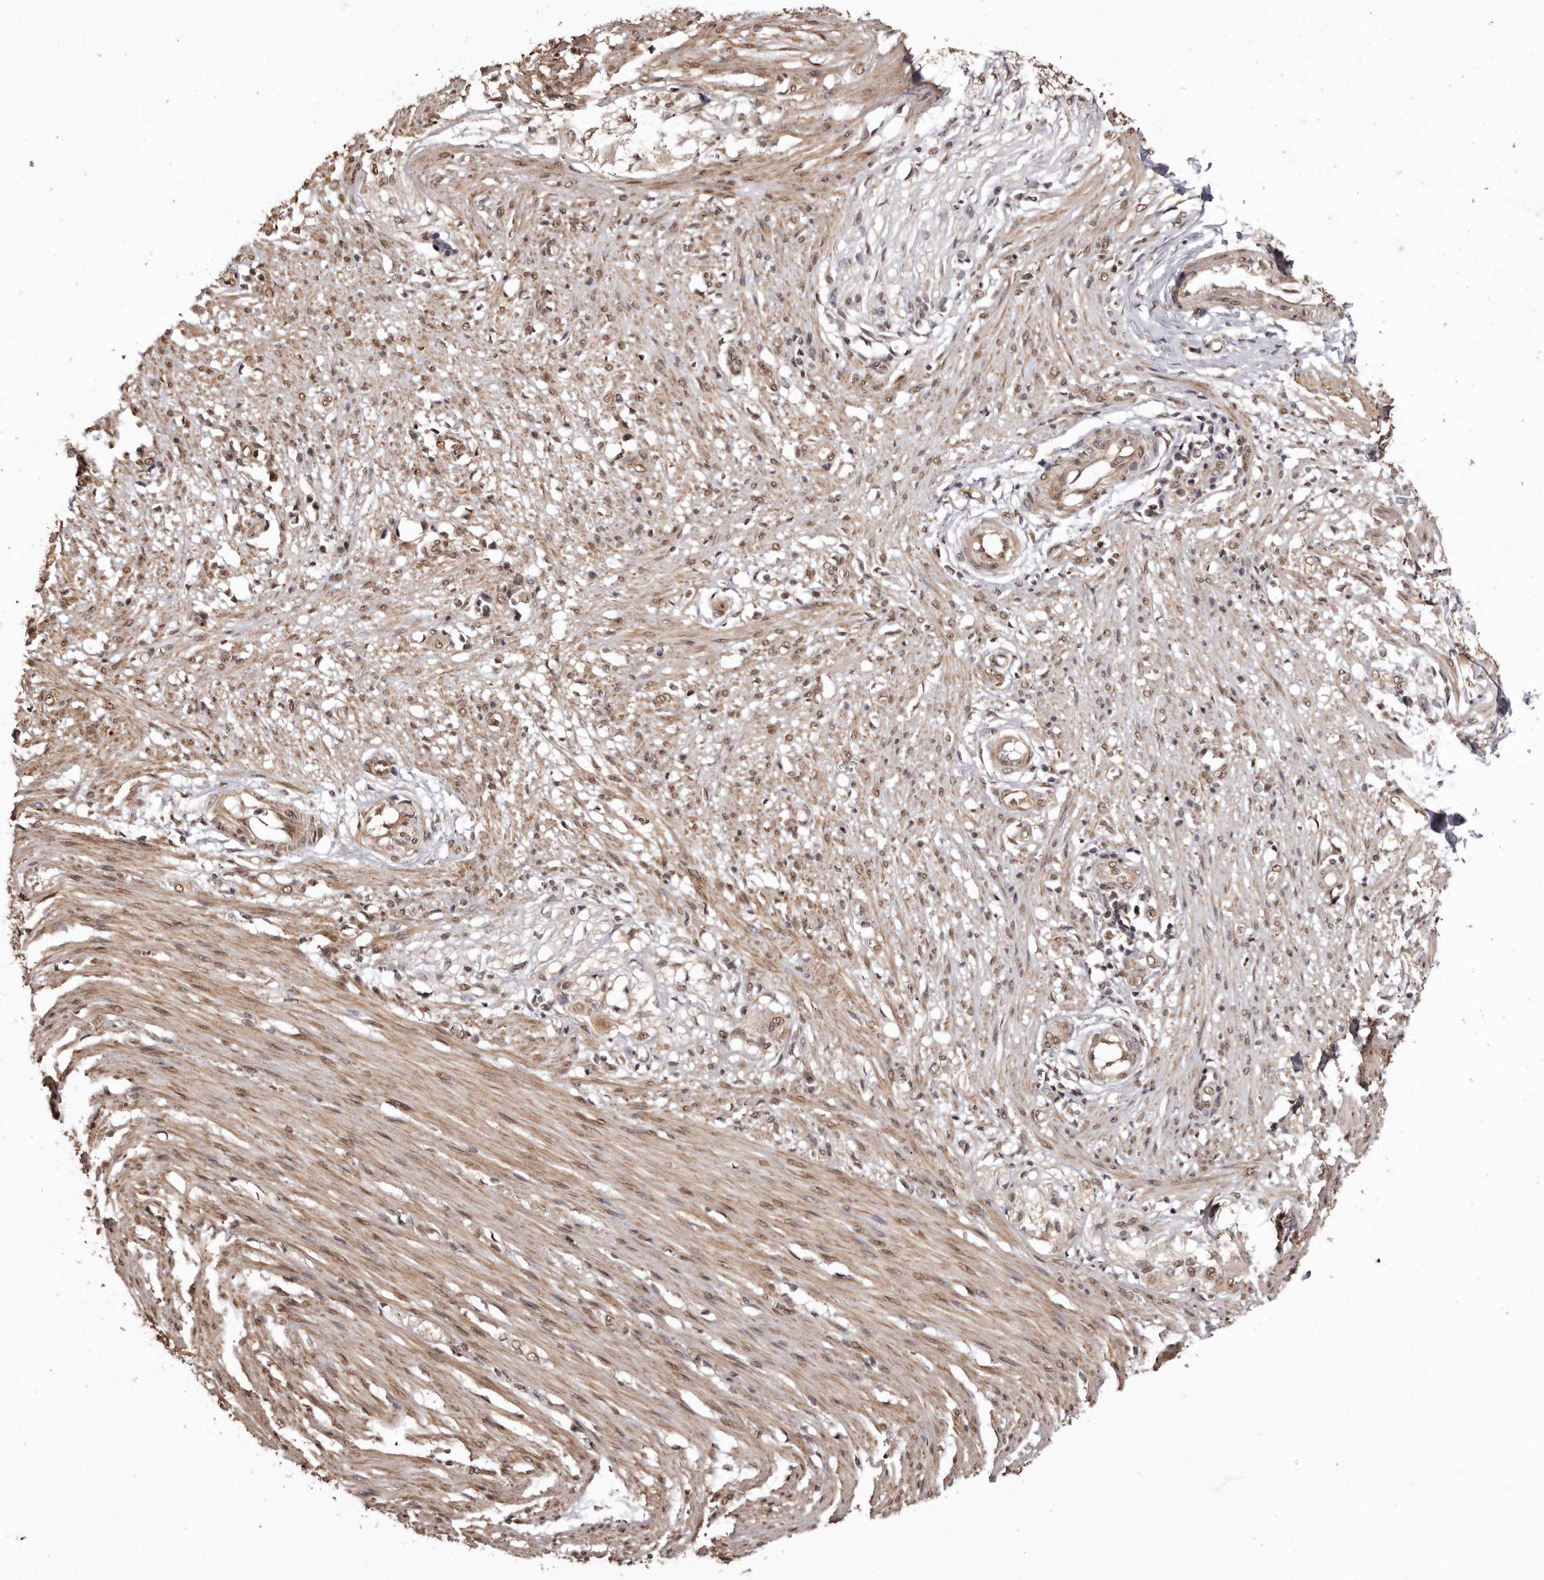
{"staining": {"intensity": "moderate", "quantity": ">75%", "location": "cytoplasmic/membranous,nuclear"}, "tissue": "smooth muscle", "cell_type": "Smooth muscle cells", "image_type": "normal", "snomed": [{"axis": "morphology", "description": "Normal tissue, NOS"}, {"axis": "morphology", "description": "Adenocarcinoma, NOS"}, {"axis": "topography", "description": "Colon"}, {"axis": "topography", "description": "Peripheral nerve tissue"}], "caption": "Immunohistochemistry (IHC) of unremarkable human smooth muscle demonstrates medium levels of moderate cytoplasmic/membranous,nuclear staining in about >75% of smooth muscle cells. (Brightfield microscopy of DAB IHC at high magnification).", "gene": "NOTCH1", "patient": {"sex": "male", "age": 14}}